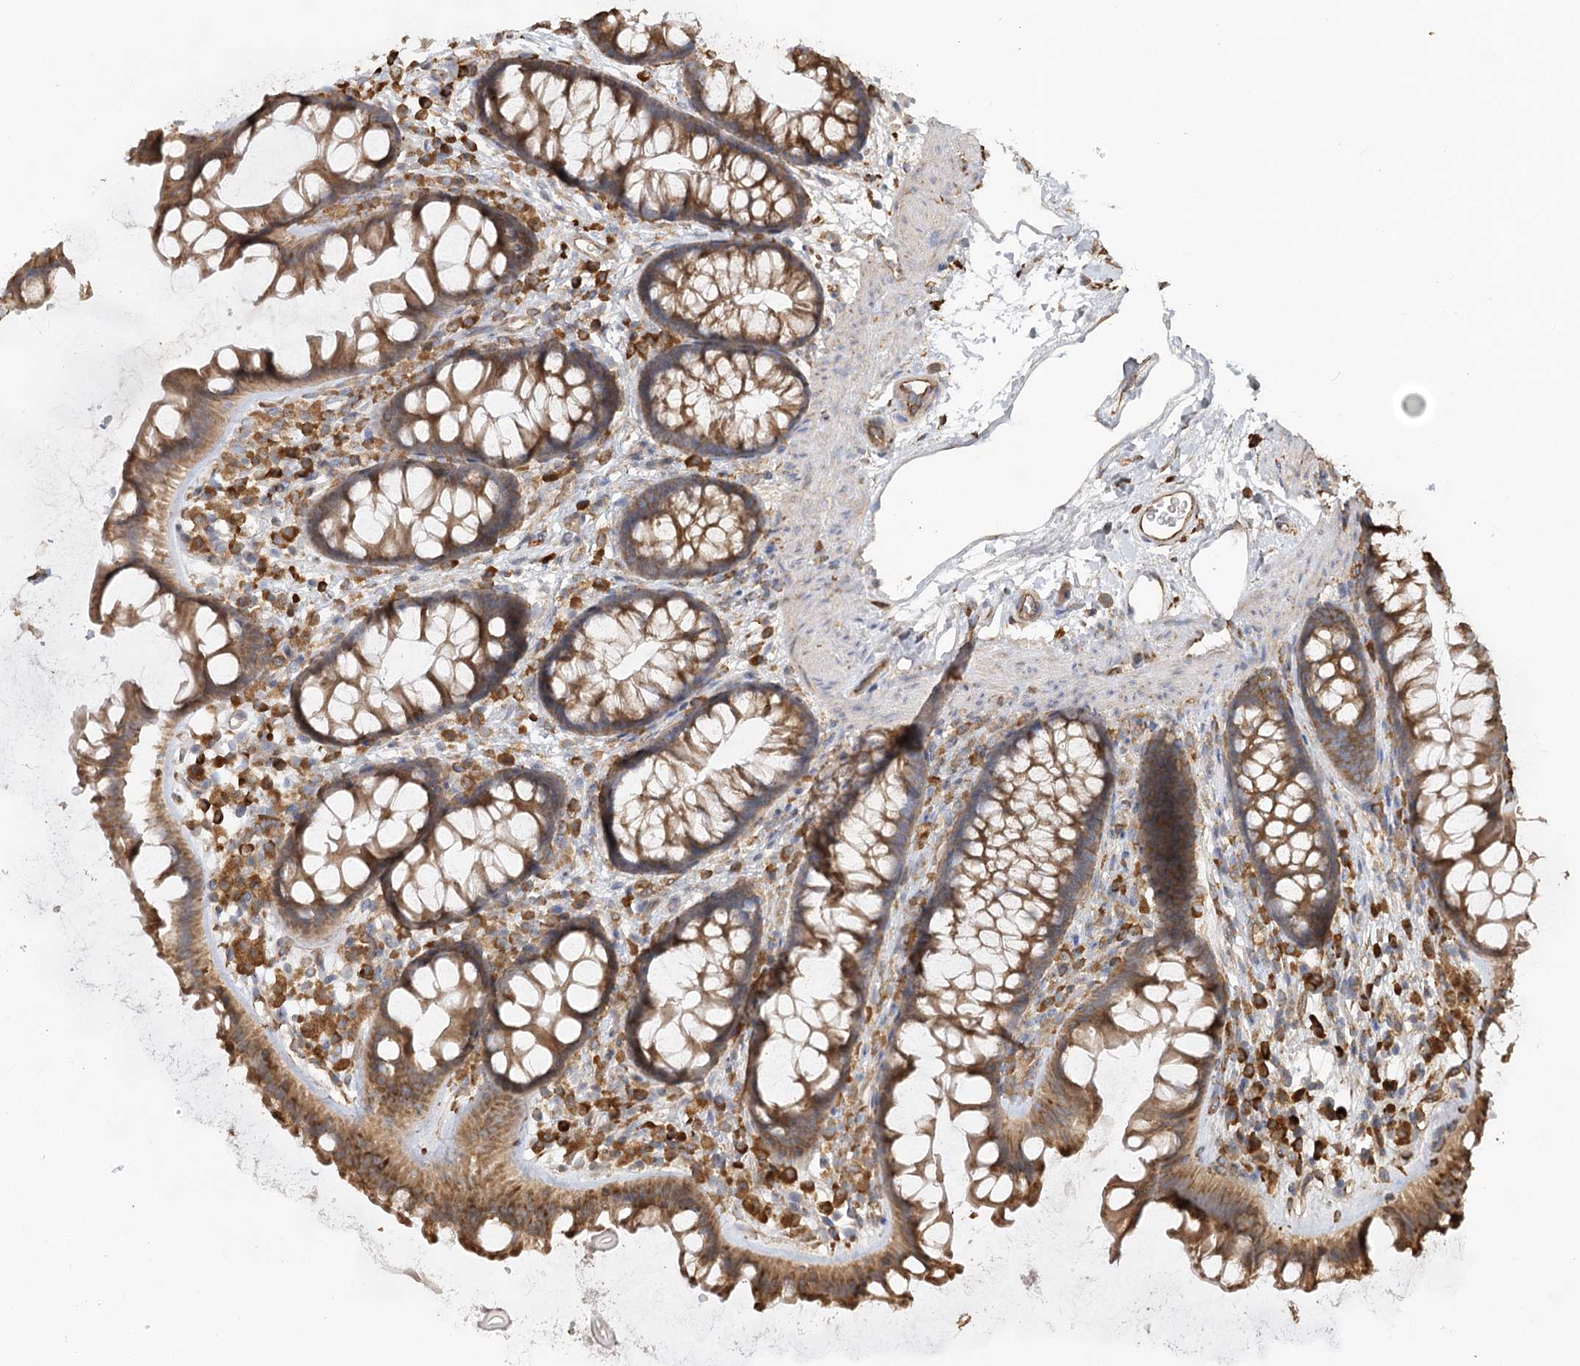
{"staining": {"intensity": "moderate", "quantity": ">75%", "location": "cytoplasmic/membranous"}, "tissue": "colon", "cell_type": "Endothelial cells", "image_type": "normal", "snomed": [{"axis": "morphology", "description": "Normal tissue, NOS"}, {"axis": "topography", "description": "Colon"}], "caption": "The micrograph displays a brown stain indicating the presence of a protein in the cytoplasmic/membranous of endothelial cells in colon. (Stains: DAB in brown, nuclei in blue, Microscopy: brightfield microscopy at high magnification).", "gene": "ACAP2", "patient": {"sex": "female", "age": 62}}